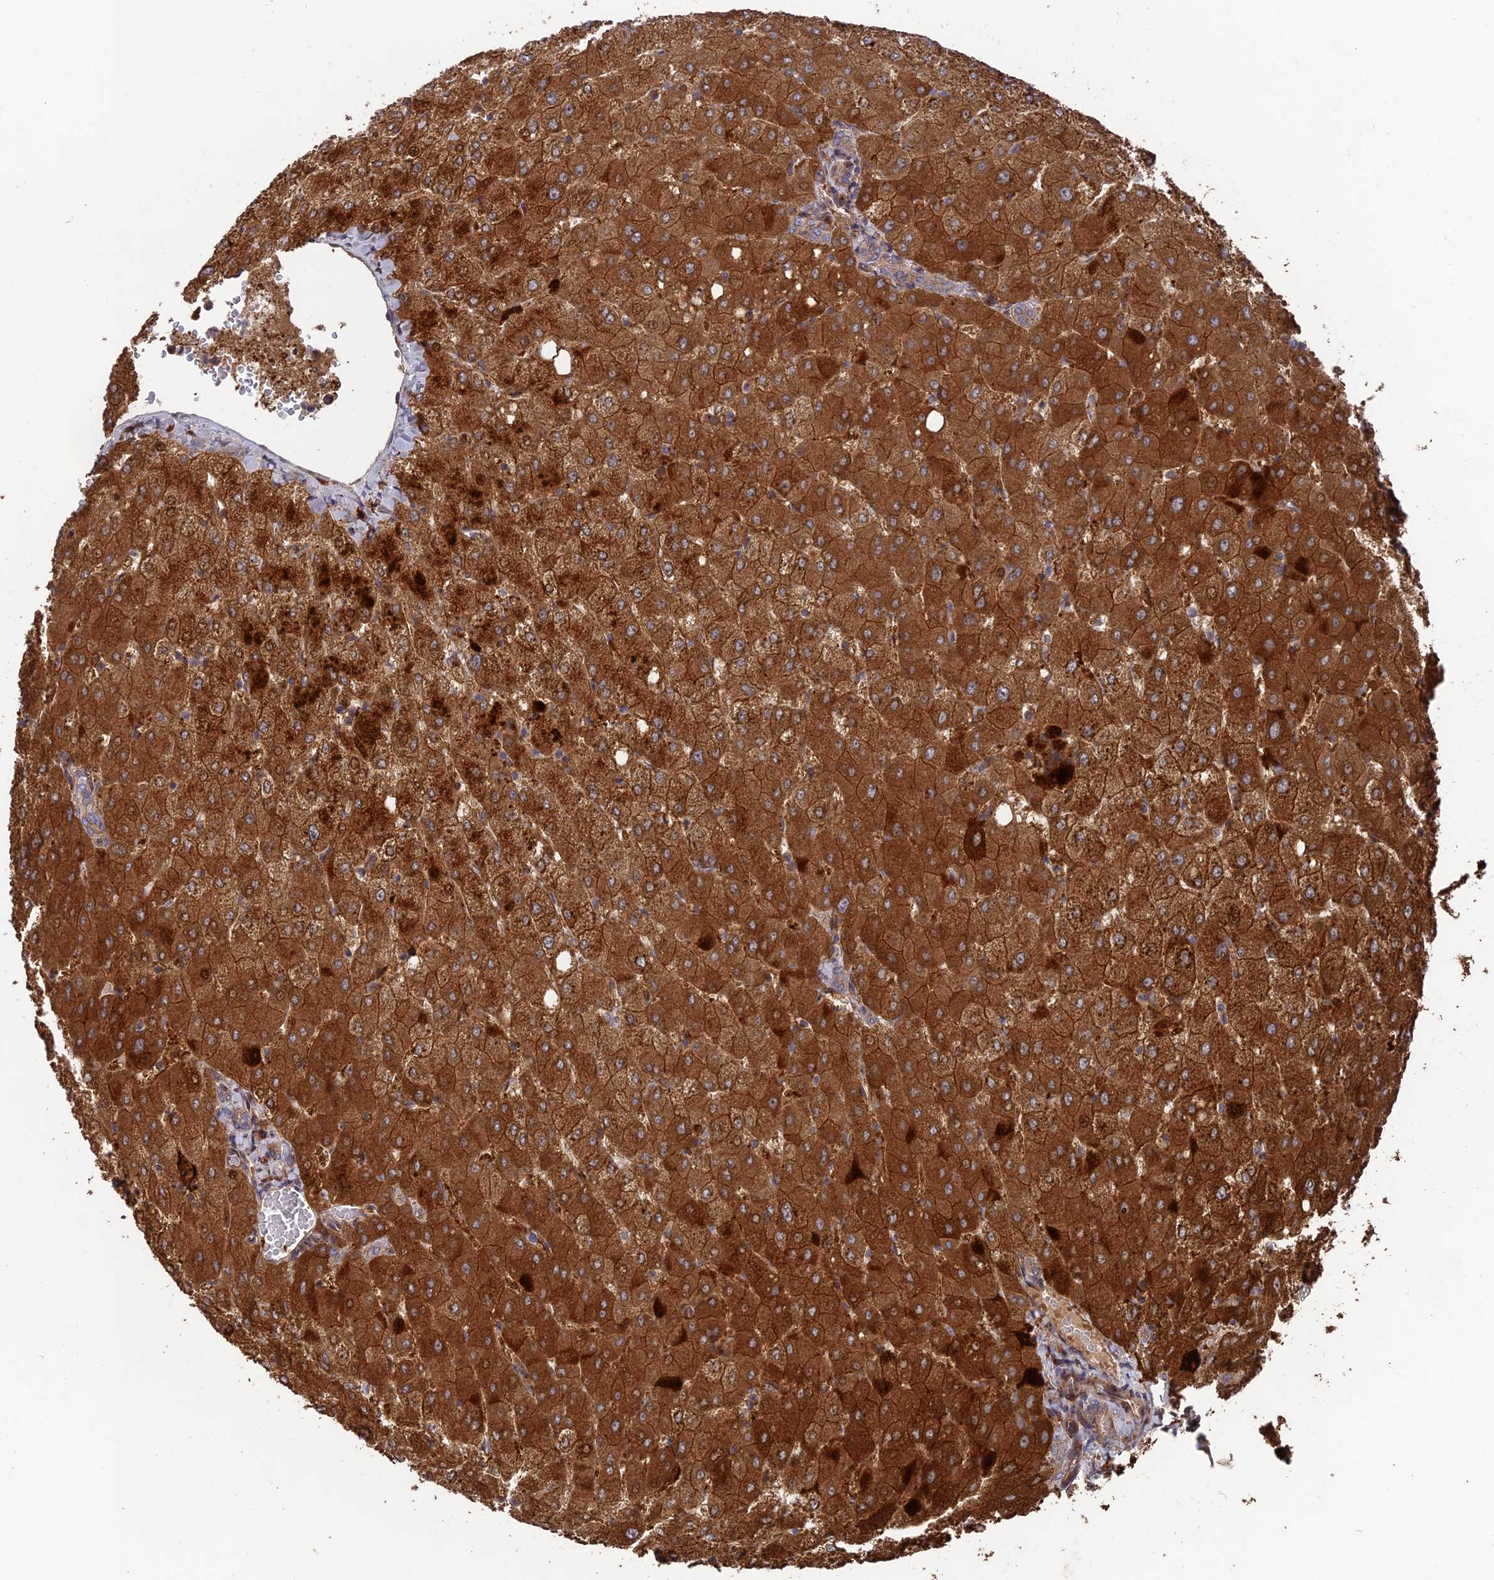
{"staining": {"intensity": "weak", "quantity": "<25%", "location": "cytoplasmic/membranous"}, "tissue": "liver", "cell_type": "Cholangiocytes", "image_type": "normal", "snomed": [{"axis": "morphology", "description": "Normal tissue, NOS"}, {"axis": "topography", "description": "Liver"}], "caption": "IHC photomicrograph of normal liver: human liver stained with DAB shows no significant protein expression in cholangiocytes. The staining was performed using DAB (3,3'-diaminobenzidine) to visualize the protein expression in brown, while the nuclei were stained in blue with hematoxylin (Magnification: 20x).", "gene": "DEF8", "patient": {"sex": "female", "age": 54}}